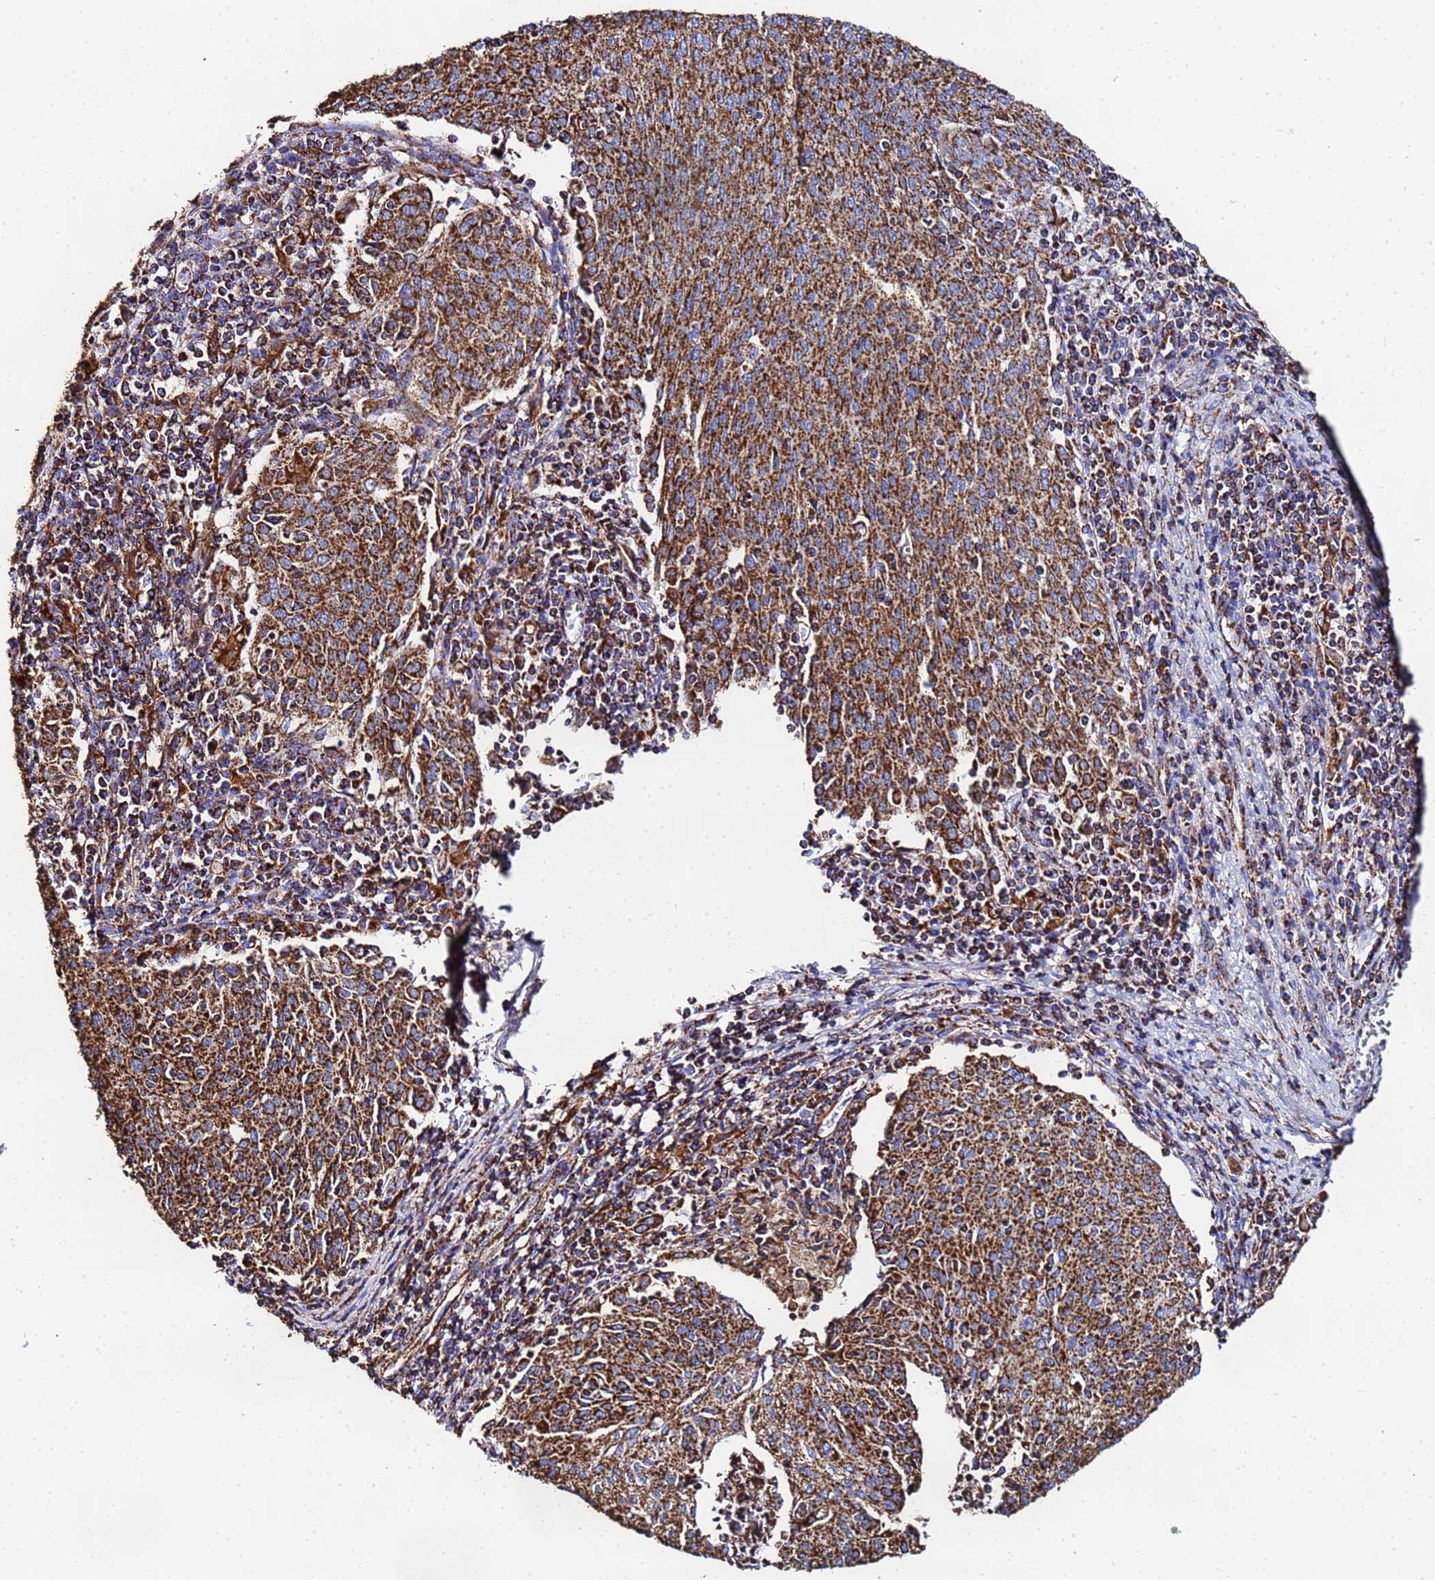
{"staining": {"intensity": "strong", "quantity": ">75%", "location": "cytoplasmic/membranous"}, "tissue": "cervical cancer", "cell_type": "Tumor cells", "image_type": "cancer", "snomed": [{"axis": "morphology", "description": "Squamous cell carcinoma, NOS"}, {"axis": "topography", "description": "Cervix"}], "caption": "The histopathology image displays staining of cervical cancer (squamous cell carcinoma), revealing strong cytoplasmic/membranous protein staining (brown color) within tumor cells. (DAB = brown stain, brightfield microscopy at high magnification).", "gene": "GLUD1", "patient": {"sex": "female", "age": 46}}